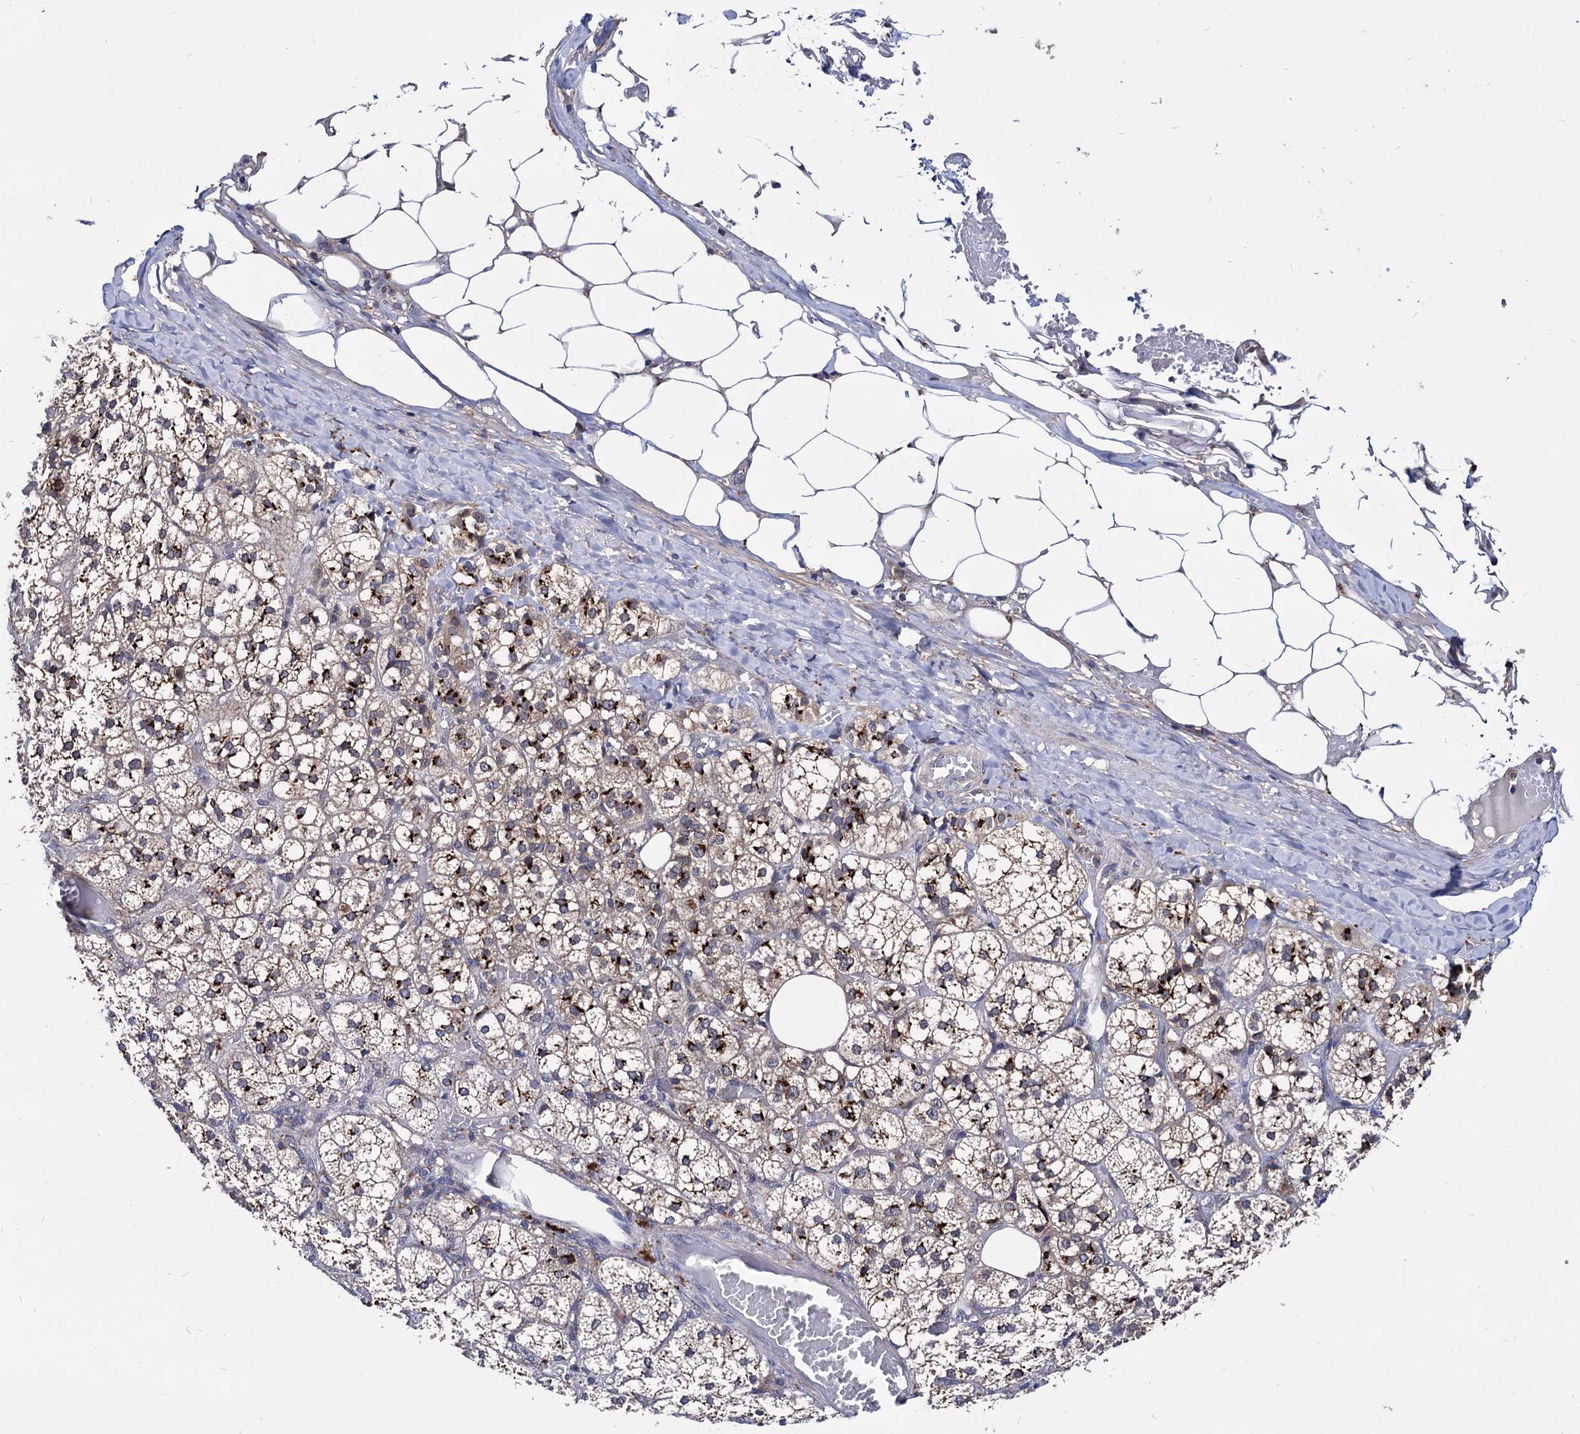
{"staining": {"intensity": "strong", "quantity": "25%-75%", "location": "cytoplasmic/membranous"}, "tissue": "adrenal gland", "cell_type": "Glandular cells", "image_type": "normal", "snomed": [{"axis": "morphology", "description": "Normal tissue, NOS"}, {"axis": "topography", "description": "Adrenal gland"}], "caption": "A brown stain shows strong cytoplasmic/membranous expression of a protein in glandular cells of benign adrenal gland.", "gene": "ESD", "patient": {"sex": "female", "age": 61}}